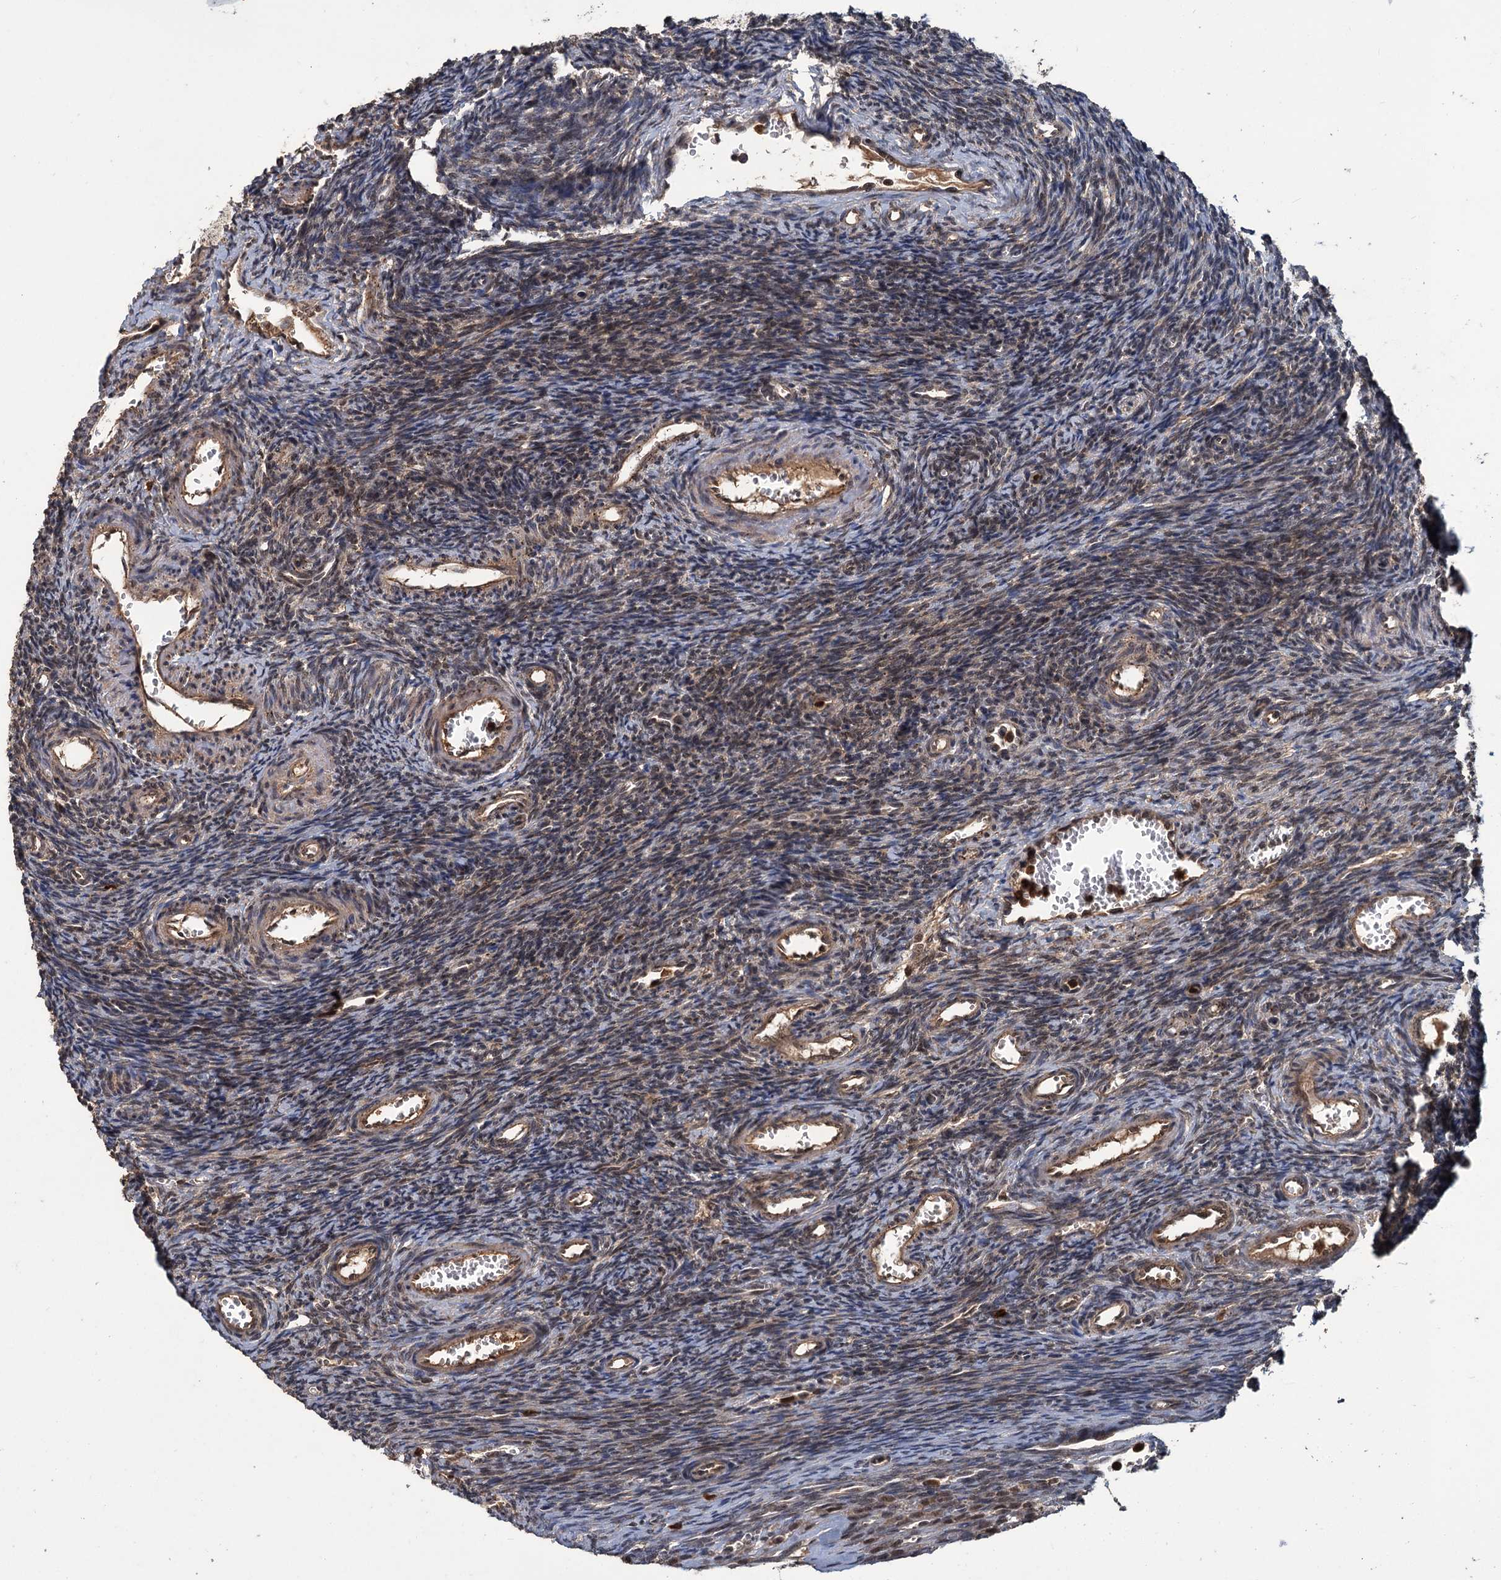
{"staining": {"intensity": "moderate", "quantity": "25%-75%", "location": "cytoplasmic/membranous,nuclear"}, "tissue": "ovary", "cell_type": "Ovarian stroma cells", "image_type": "normal", "snomed": [{"axis": "morphology", "description": "Normal tissue, NOS"}, {"axis": "topography", "description": "Ovary"}], "caption": "The photomicrograph exhibits immunohistochemical staining of unremarkable ovary. There is moderate cytoplasmic/membranous,nuclear expression is seen in approximately 25%-75% of ovarian stroma cells. The staining was performed using DAB (3,3'-diaminobenzidine), with brown indicating positive protein expression. Nuclei are stained blue with hematoxylin.", "gene": "KANSL2", "patient": {"sex": "female", "age": 39}}